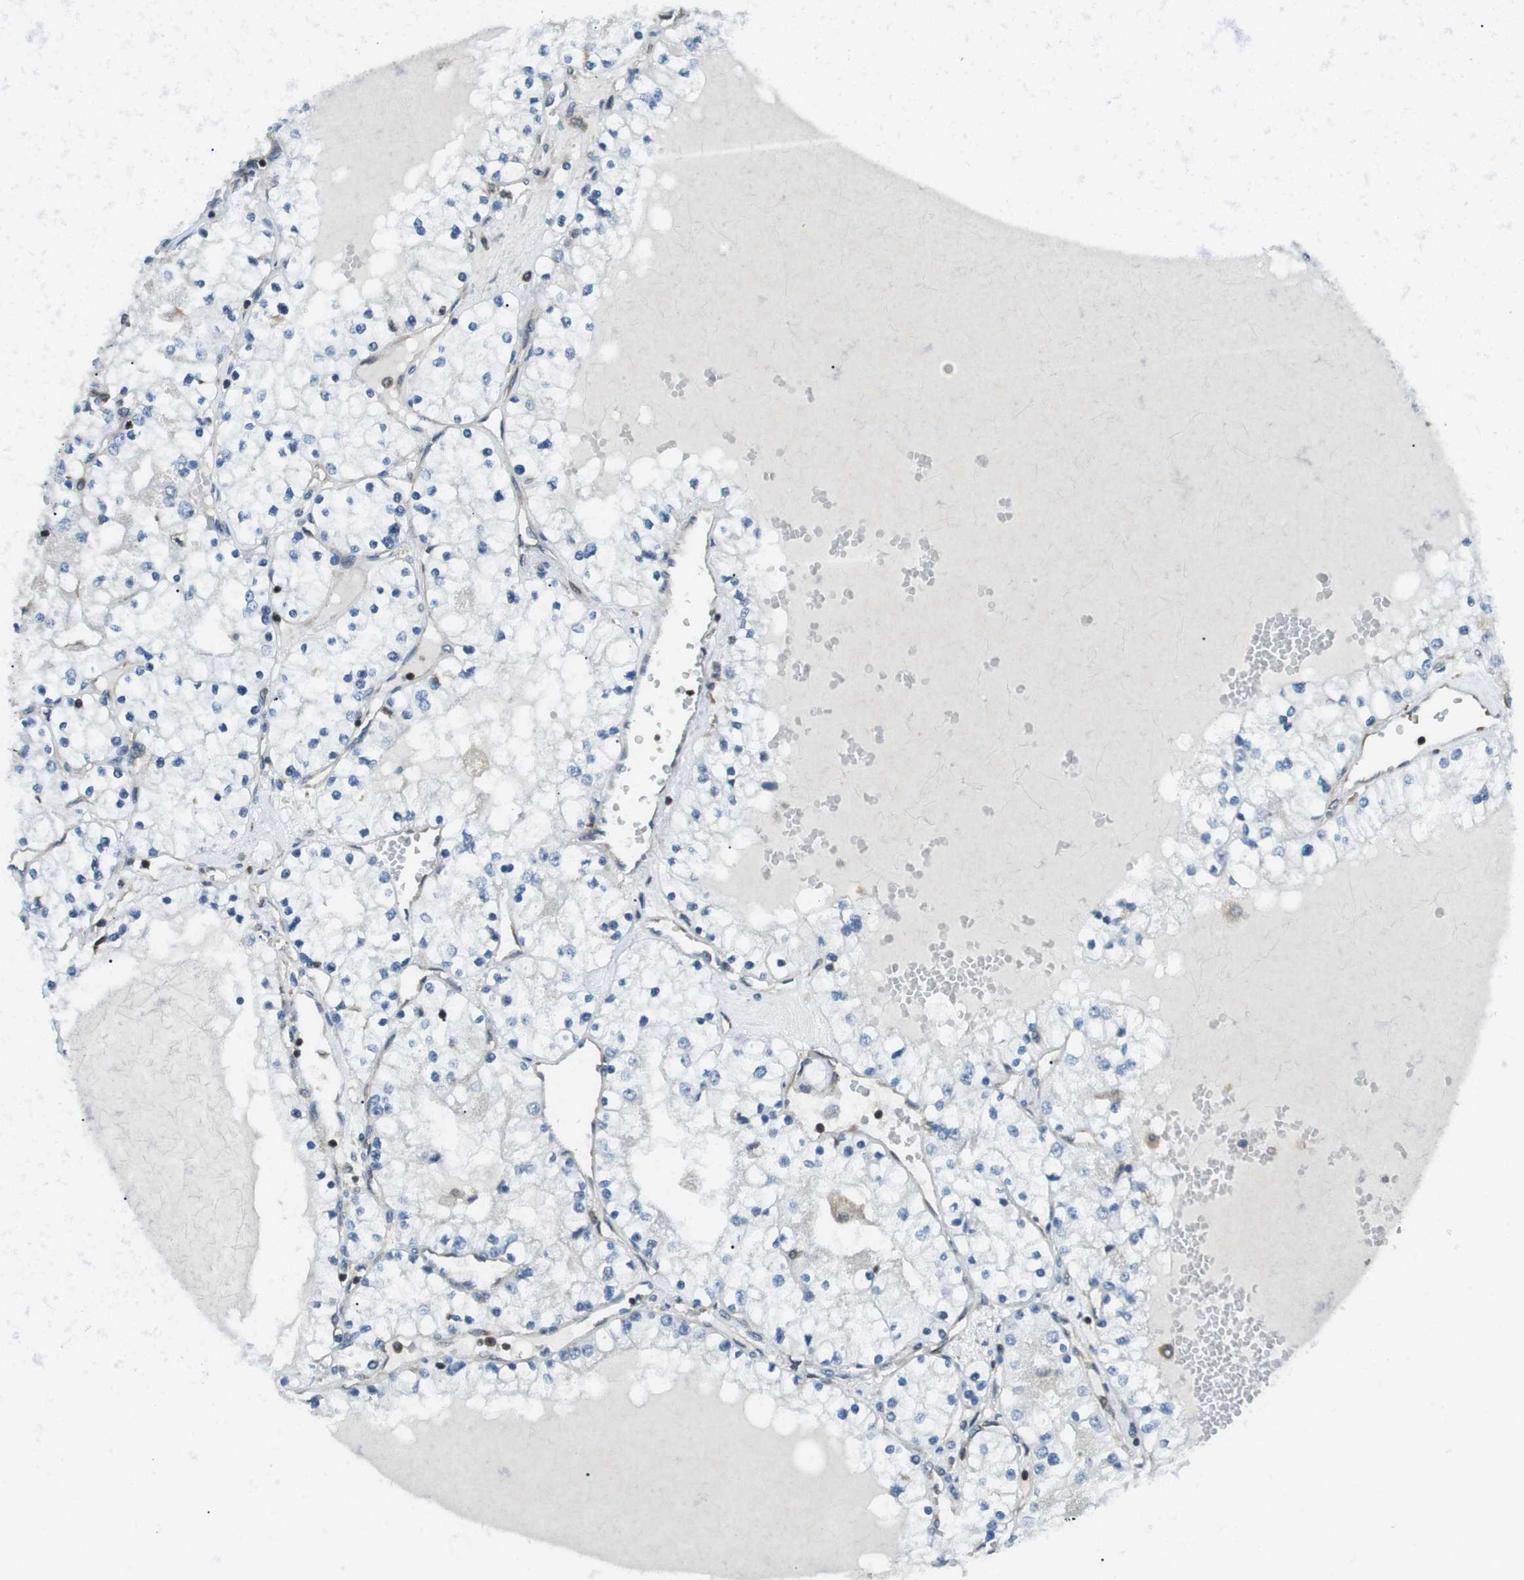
{"staining": {"intensity": "negative", "quantity": "none", "location": "none"}, "tissue": "renal cancer", "cell_type": "Tumor cells", "image_type": "cancer", "snomed": [{"axis": "morphology", "description": "Adenocarcinoma, NOS"}, {"axis": "topography", "description": "Kidney"}], "caption": "IHC photomicrograph of adenocarcinoma (renal) stained for a protein (brown), which exhibits no positivity in tumor cells.", "gene": "STK10", "patient": {"sex": "male", "age": 68}}